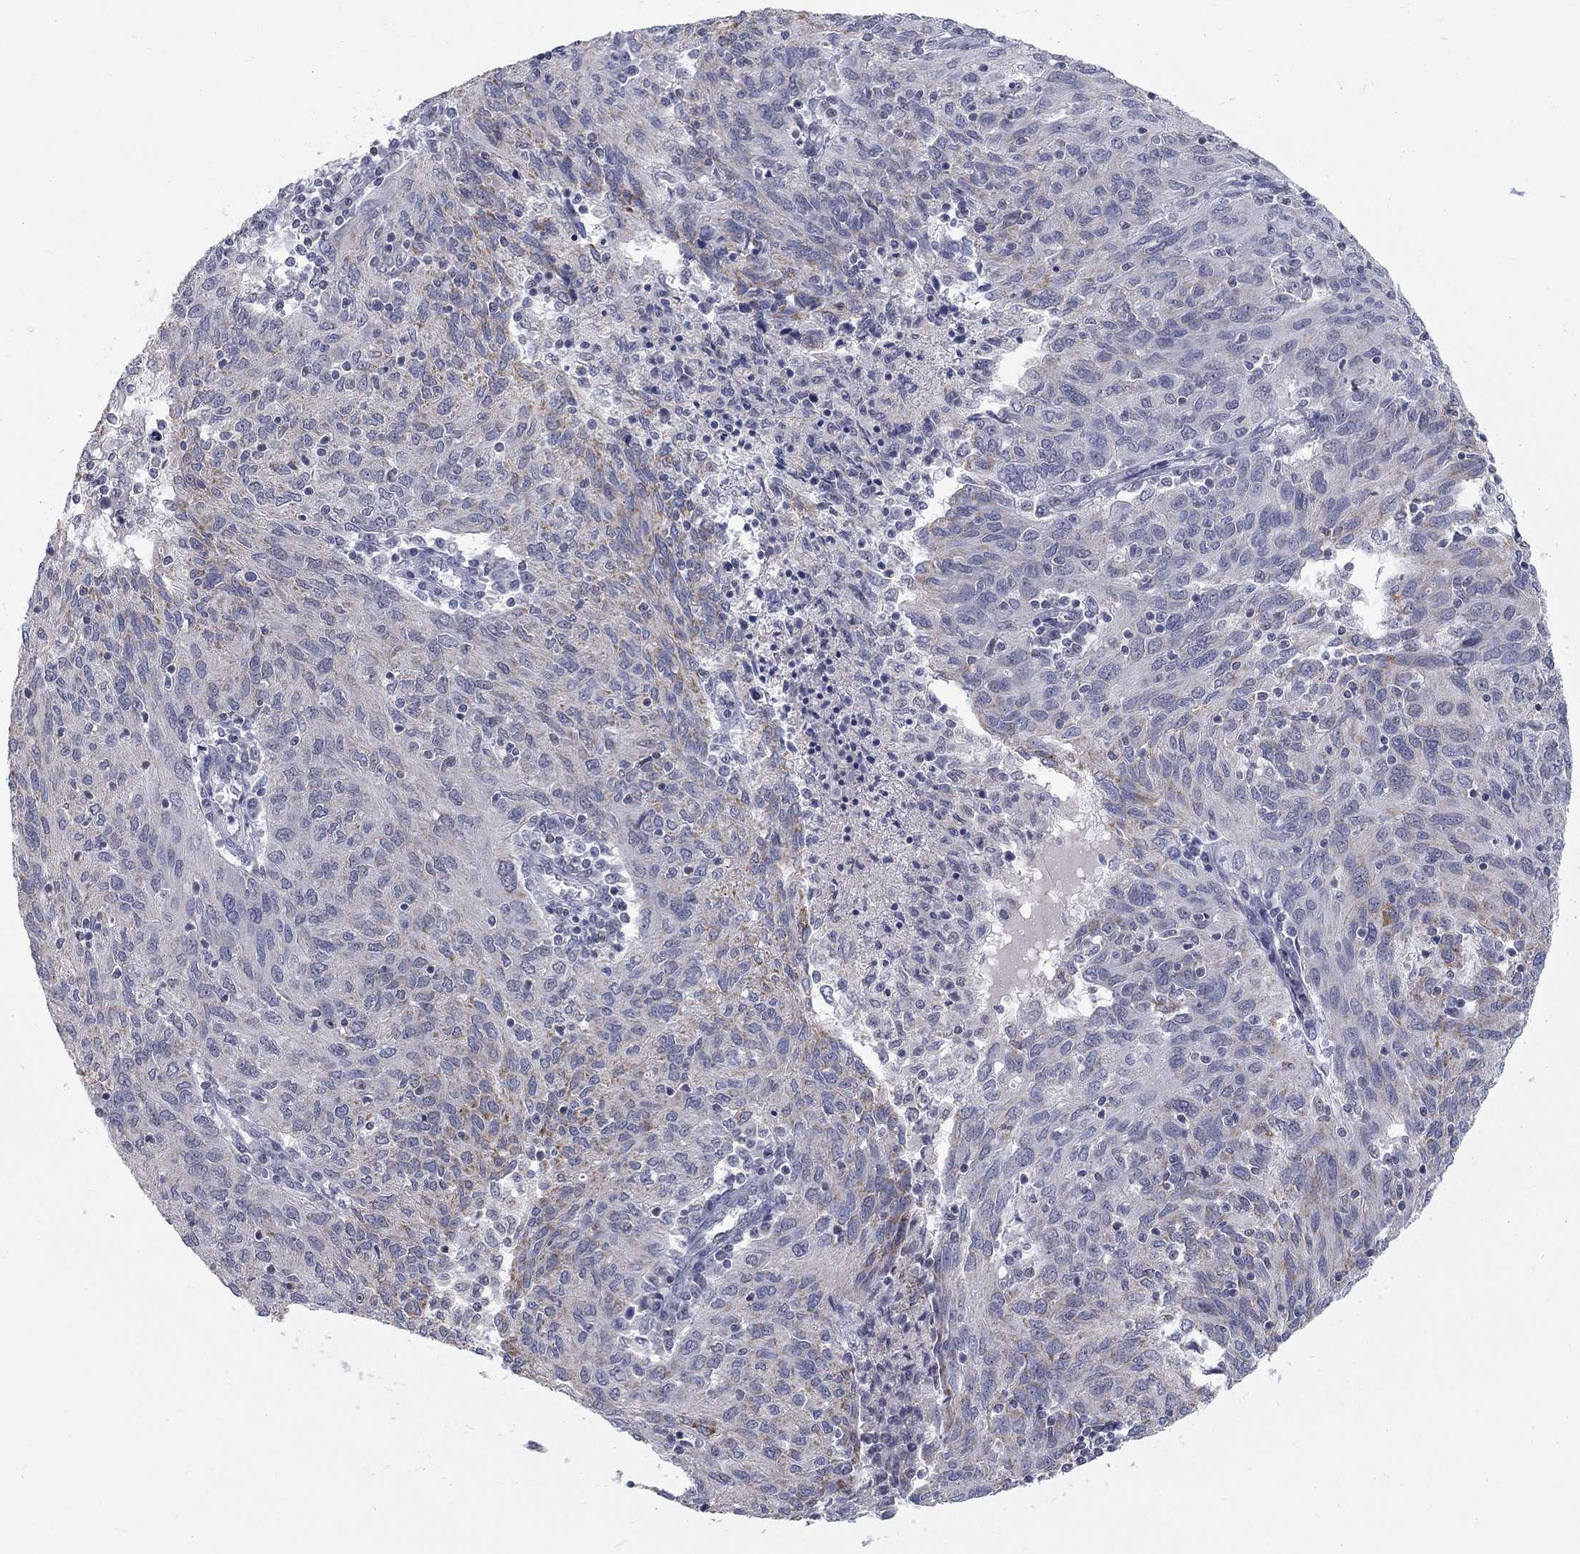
{"staining": {"intensity": "negative", "quantity": "none", "location": "none"}, "tissue": "ovarian cancer", "cell_type": "Tumor cells", "image_type": "cancer", "snomed": [{"axis": "morphology", "description": "Carcinoma, endometroid"}, {"axis": "topography", "description": "Ovary"}], "caption": "Tumor cells are negative for brown protein staining in endometroid carcinoma (ovarian).", "gene": "GCFC2", "patient": {"sex": "female", "age": 50}}